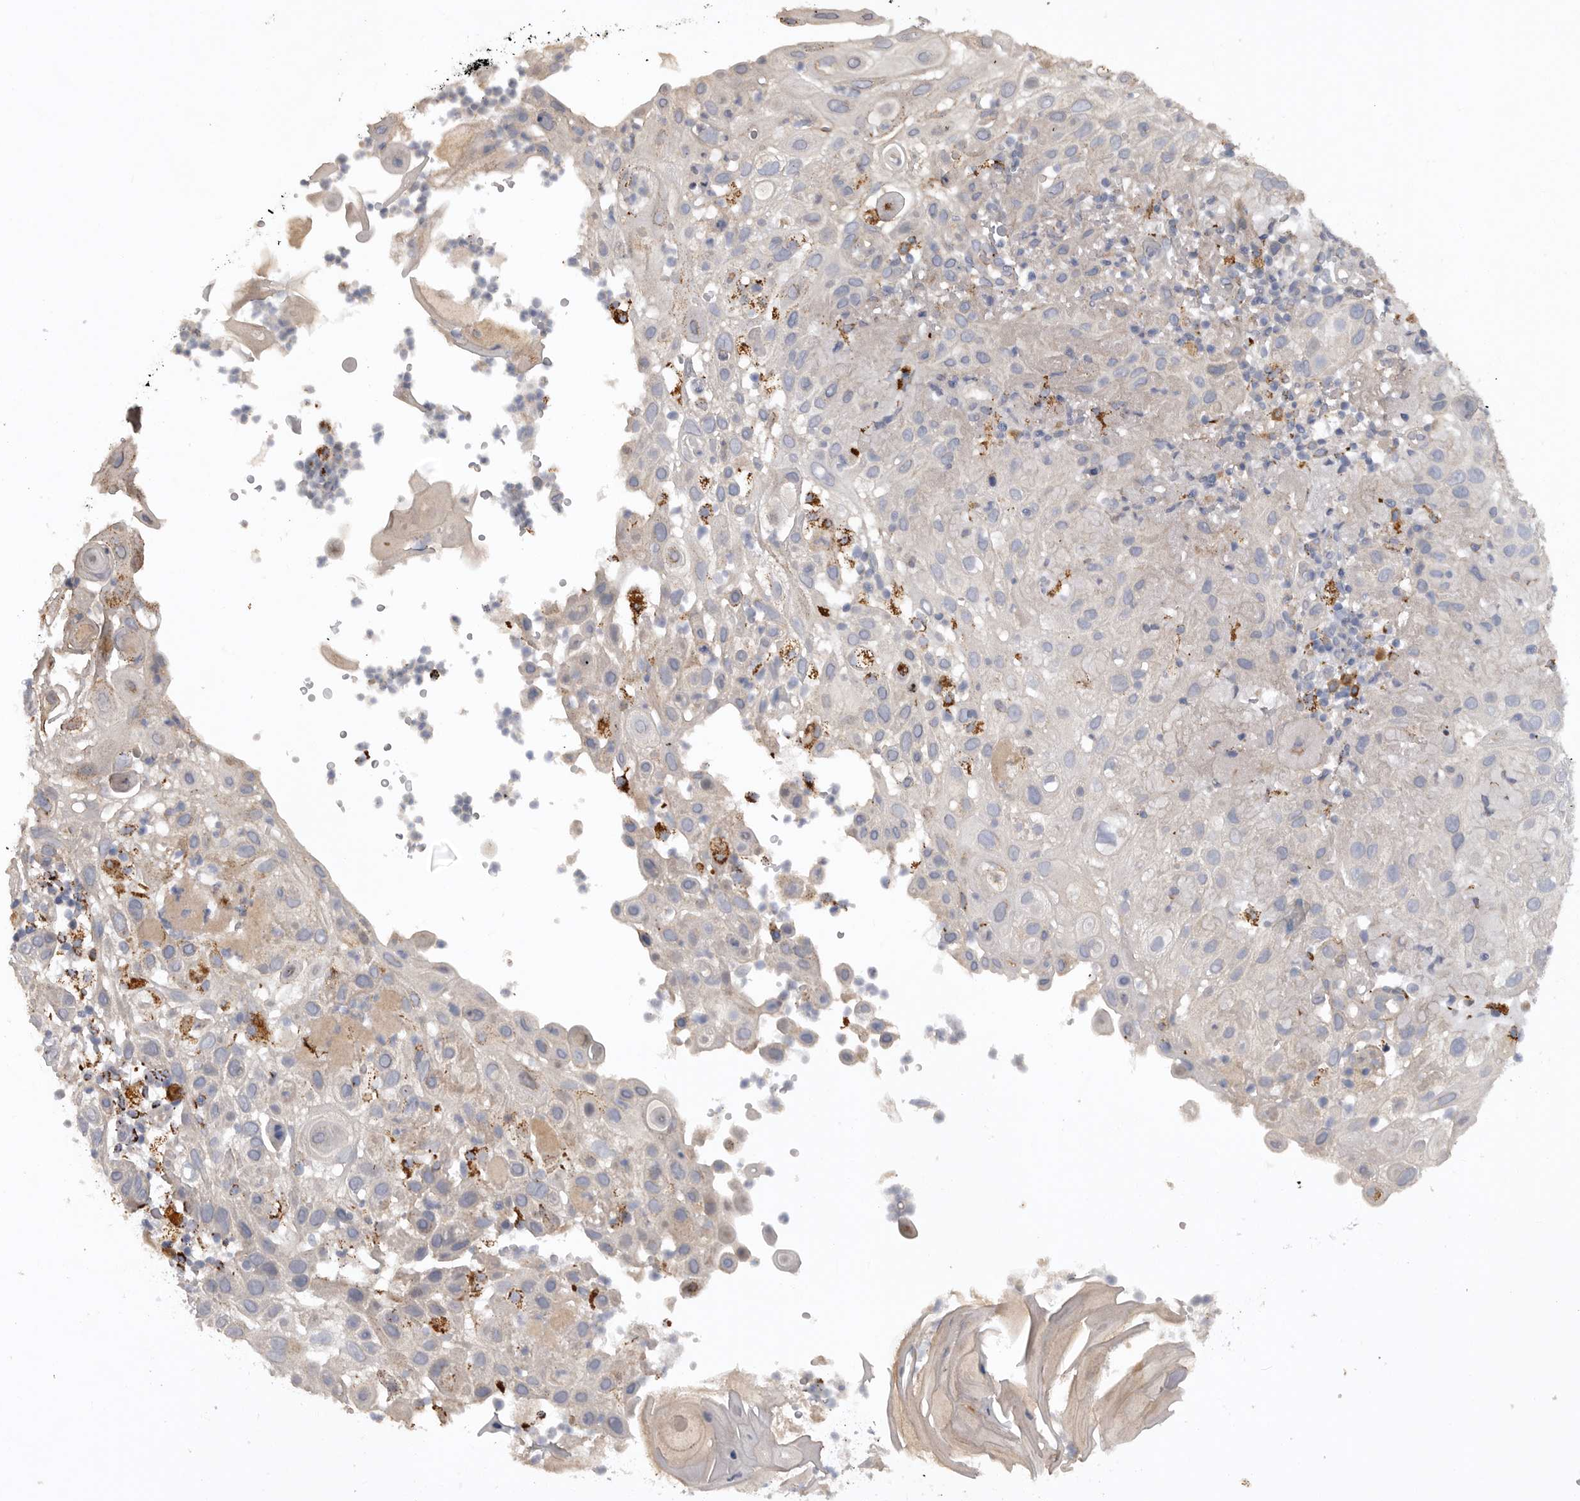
{"staining": {"intensity": "negative", "quantity": "none", "location": "none"}, "tissue": "skin cancer", "cell_type": "Tumor cells", "image_type": "cancer", "snomed": [{"axis": "morphology", "description": "Normal tissue, NOS"}, {"axis": "morphology", "description": "Squamous cell carcinoma, NOS"}, {"axis": "topography", "description": "Skin"}], "caption": "Image shows no protein positivity in tumor cells of skin cancer tissue.", "gene": "DHDDS", "patient": {"sex": "female", "age": 96}}